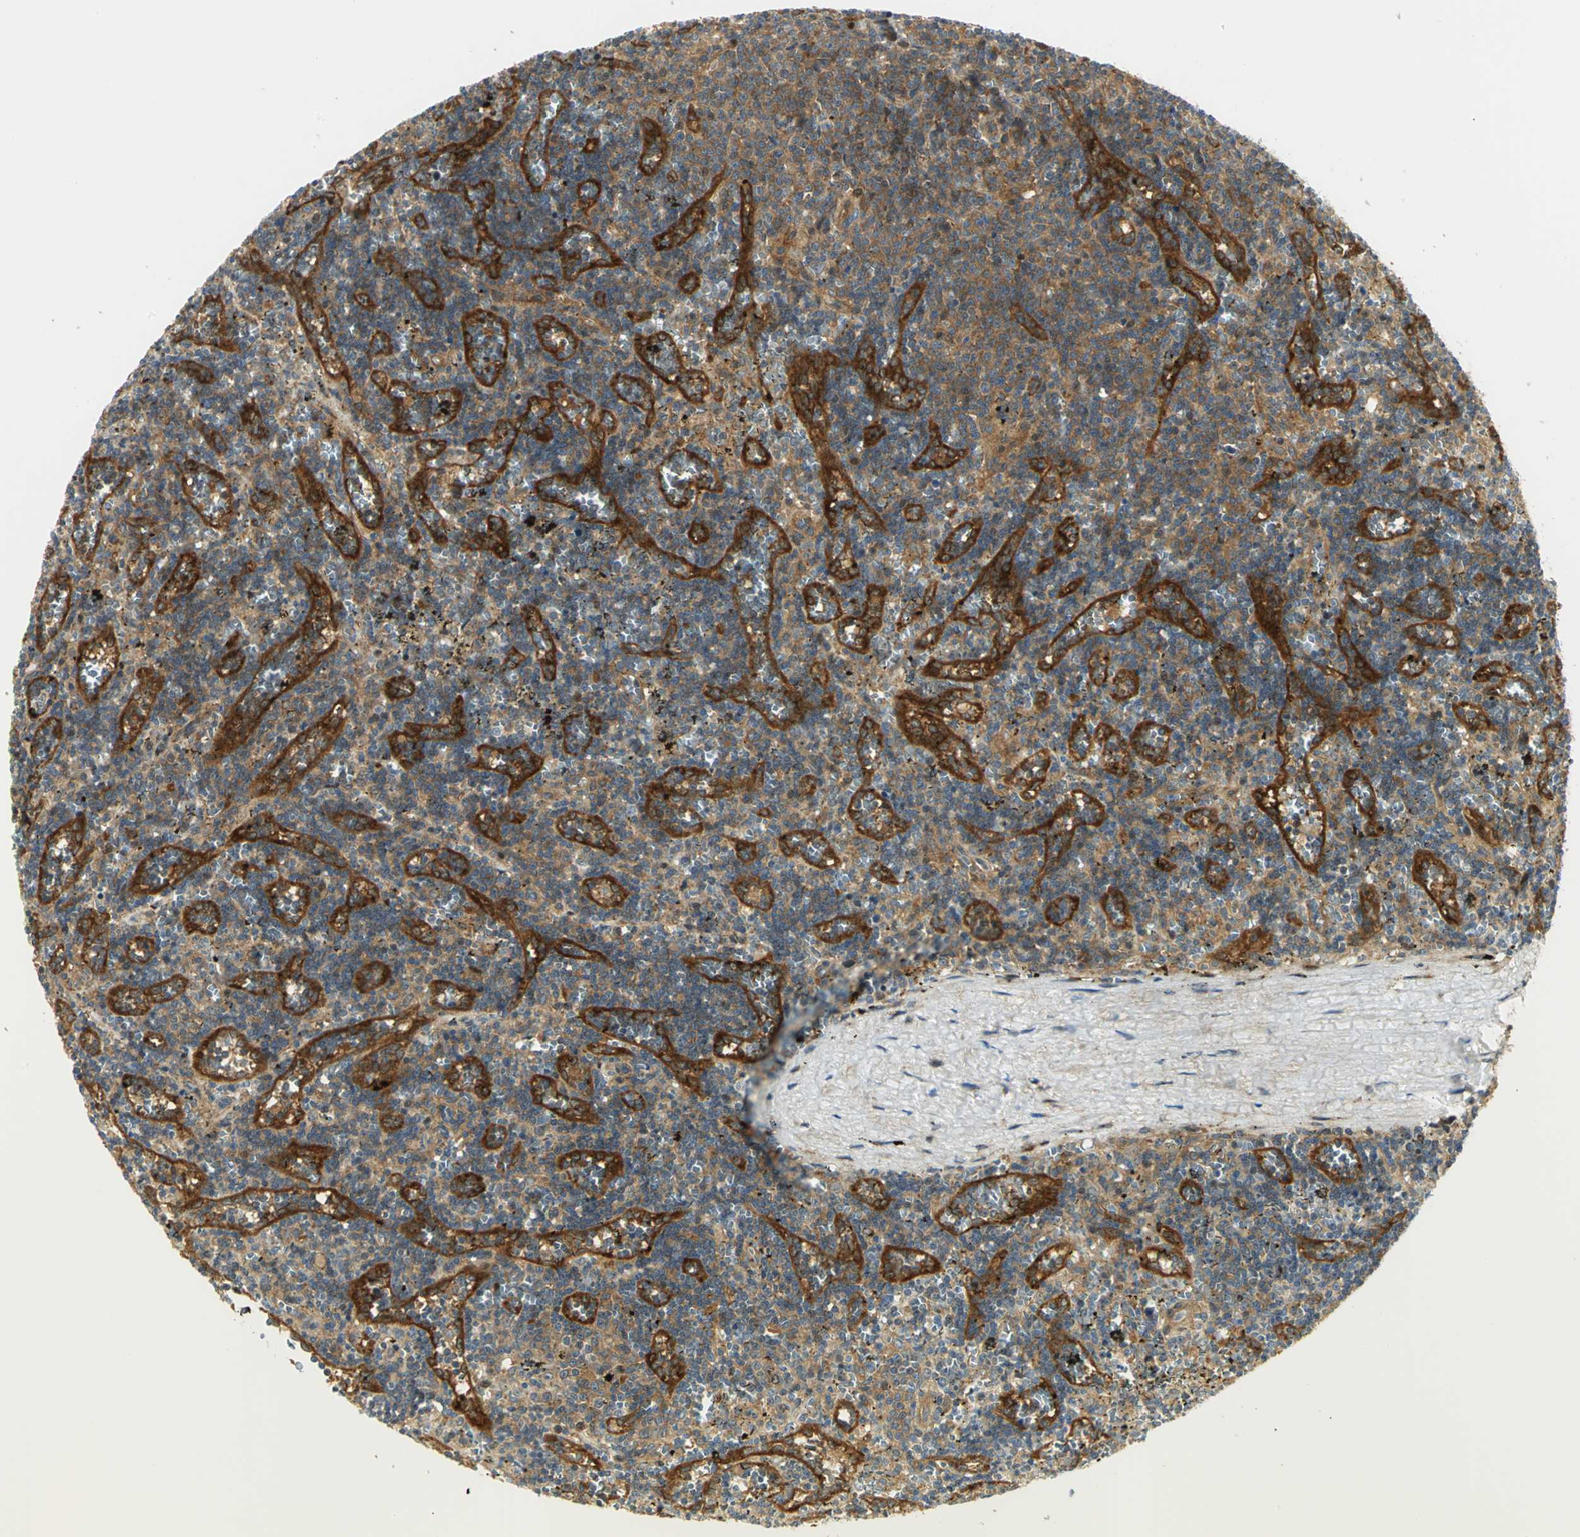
{"staining": {"intensity": "moderate", "quantity": ">75%", "location": "cytoplasmic/membranous"}, "tissue": "lymphoma", "cell_type": "Tumor cells", "image_type": "cancer", "snomed": [{"axis": "morphology", "description": "Malignant lymphoma, non-Hodgkin's type, Low grade"}, {"axis": "topography", "description": "Spleen"}], "caption": "The immunohistochemical stain labels moderate cytoplasmic/membranous expression in tumor cells of lymphoma tissue.", "gene": "EEA1", "patient": {"sex": "male", "age": 60}}